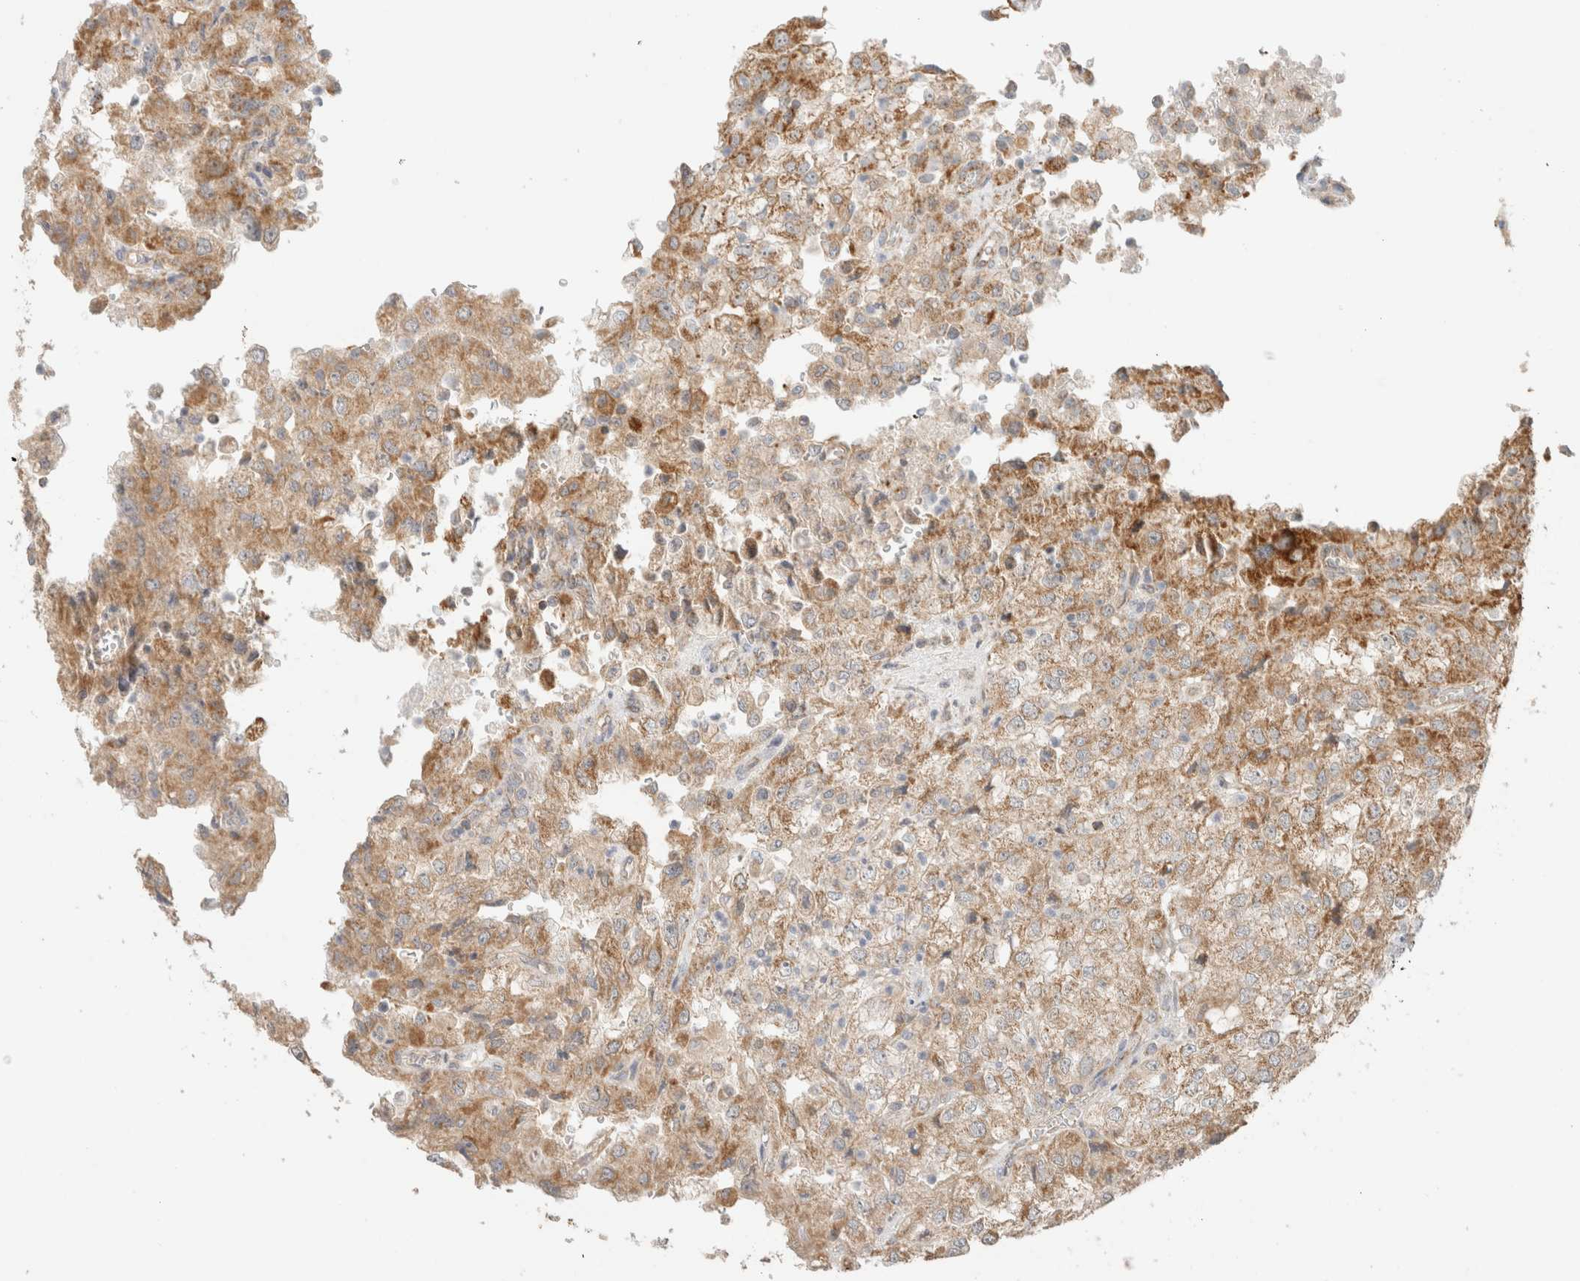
{"staining": {"intensity": "moderate", "quantity": ">75%", "location": "cytoplasmic/membranous"}, "tissue": "renal cancer", "cell_type": "Tumor cells", "image_type": "cancer", "snomed": [{"axis": "morphology", "description": "Adenocarcinoma, NOS"}, {"axis": "topography", "description": "Kidney"}], "caption": "Immunohistochemistry (IHC) of renal cancer exhibits medium levels of moderate cytoplasmic/membranous staining in approximately >75% of tumor cells. Immunohistochemistry (IHC) stains the protein of interest in brown and the nuclei are stained blue.", "gene": "MRM3", "patient": {"sex": "female", "age": 54}}